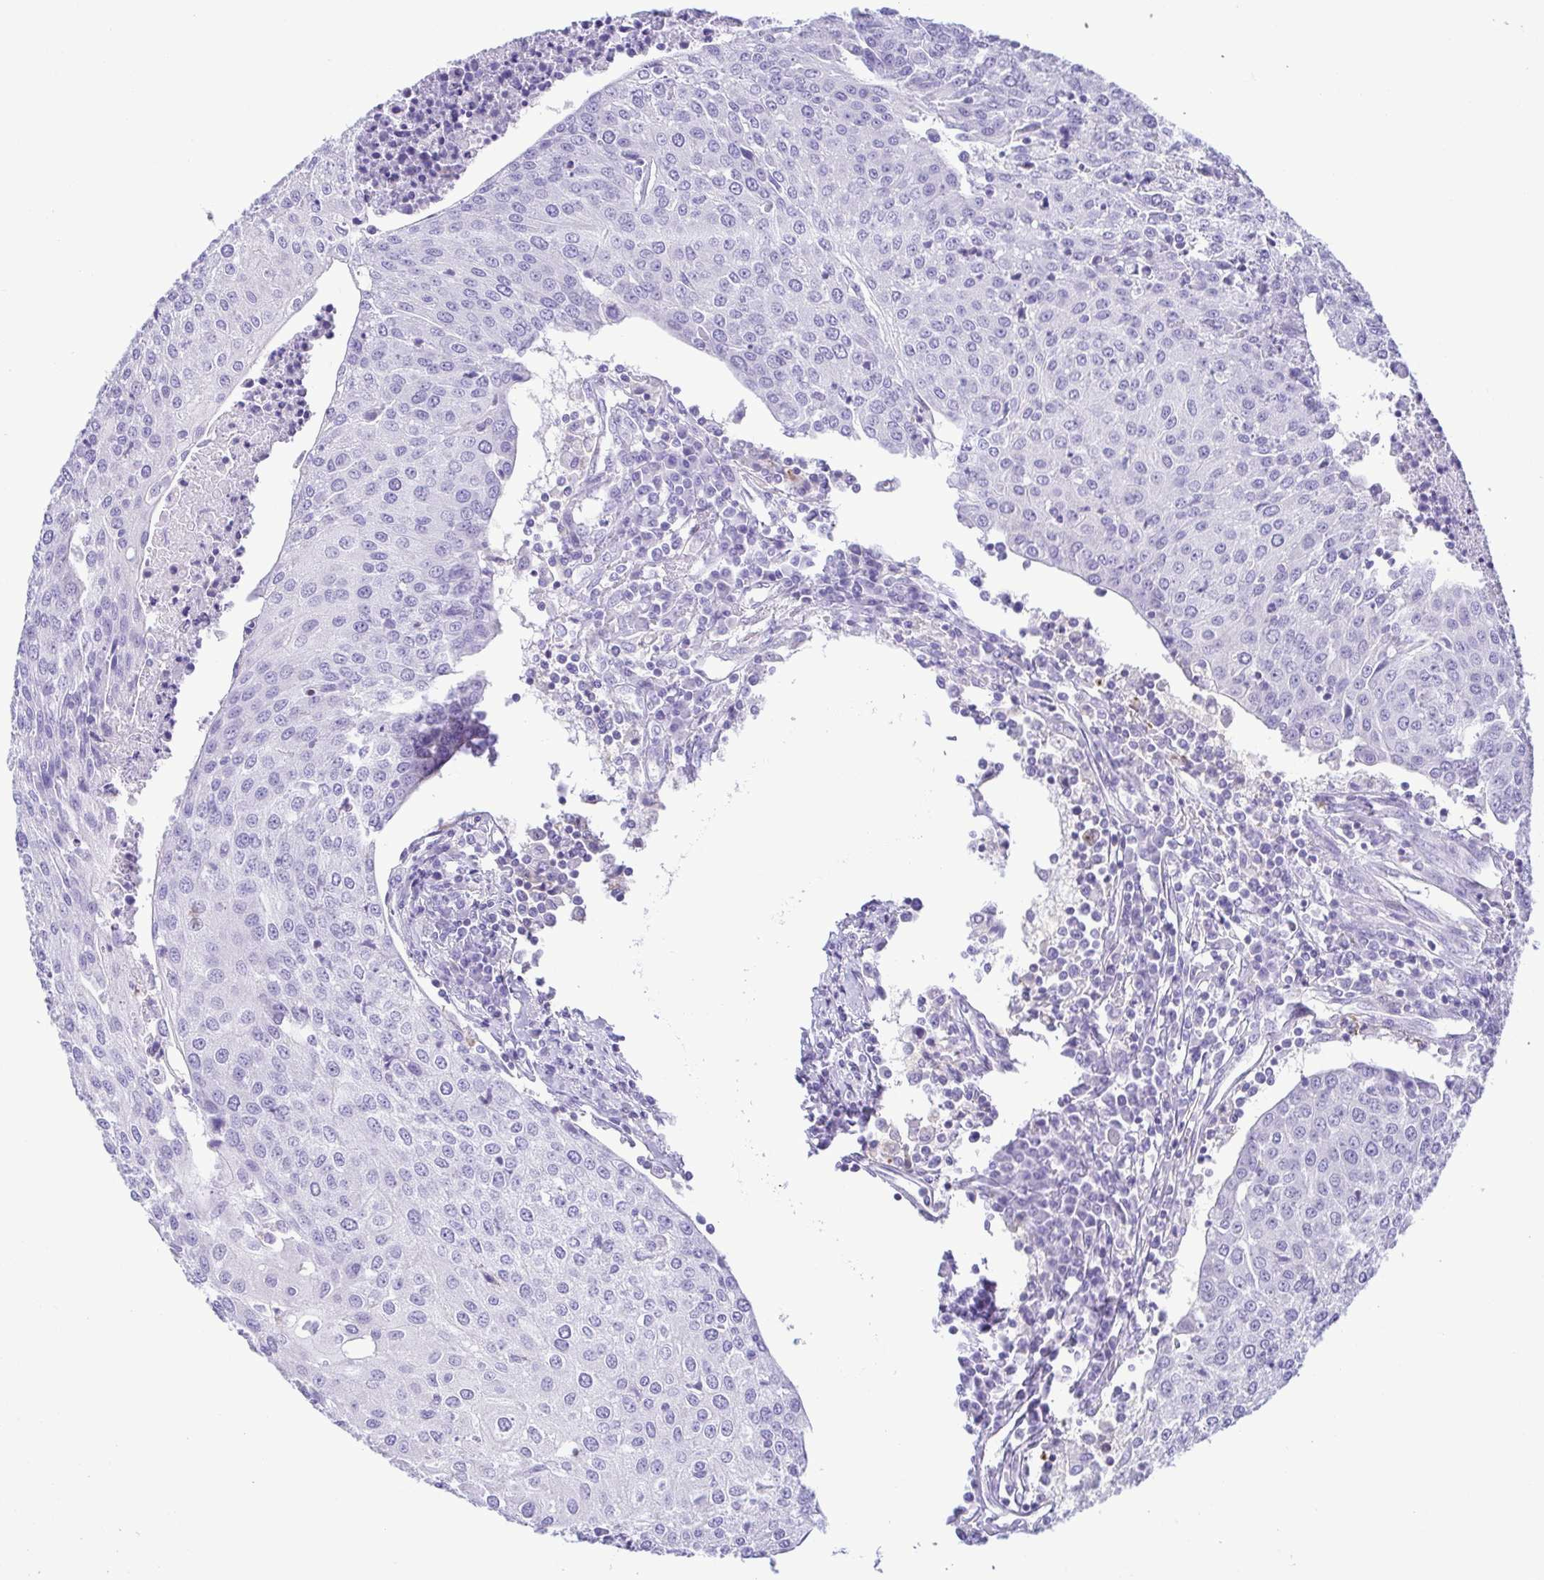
{"staining": {"intensity": "negative", "quantity": "none", "location": "none"}, "tissue": "urothelial cancer", "cell_type": "Tumor cells", "image_type": "cancer", "snomed": [{"axis": "morphology", "description": "Urothelial carcinoma, High grade"}, {"axis": "topography", "description": "Urinary bladder"}], "caption": "Immunohistochemistry micrograph of neoplastic tissue: human high-grade urothelial carcinoma stained with DAB (3,3'-diaminobenzidine) exhibits no significant protein staining in tumor cells.", "gene": "GPR182", "patient": {"sex": "female", "age": 85}}